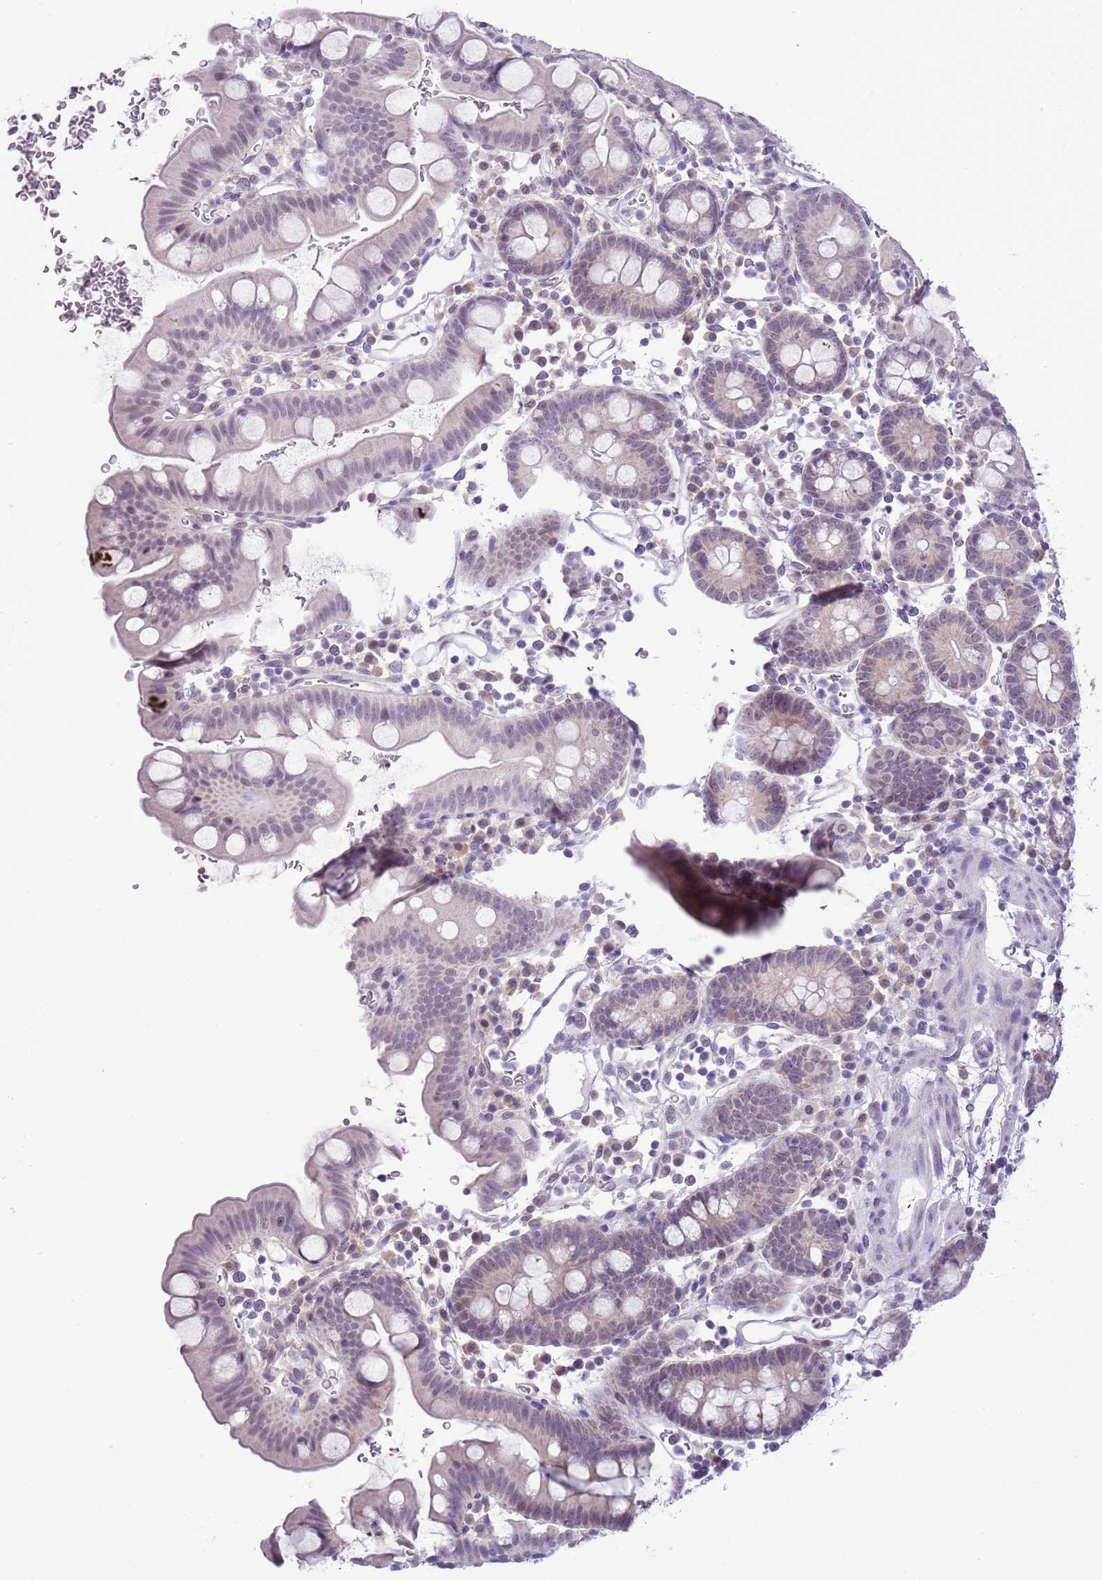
{"staining": {"intensity": "negative", "quantity": "none", "location": "none"}, "tissue": "small intestine", "cell_type": "Glandular cells", "image_type": "normal", "snomed": [{"axis": "morphology", "description": "Normal tissue, NOS"}, {"axis": "topography", "description": "Stomach, upper"}, {"axis": "topography", "description": "Stomach, lower"}, {"axis": "topography", "description": "Small intestine"}], "caption": "Protein analysis of normal small intestine reveals no significant expression in glandular cells. (Immunohistochemistry (ihc), brightfield microscopy, high magnification).", "gene": "FAM120C", "patient": {"sex": "male", "age": 68}}